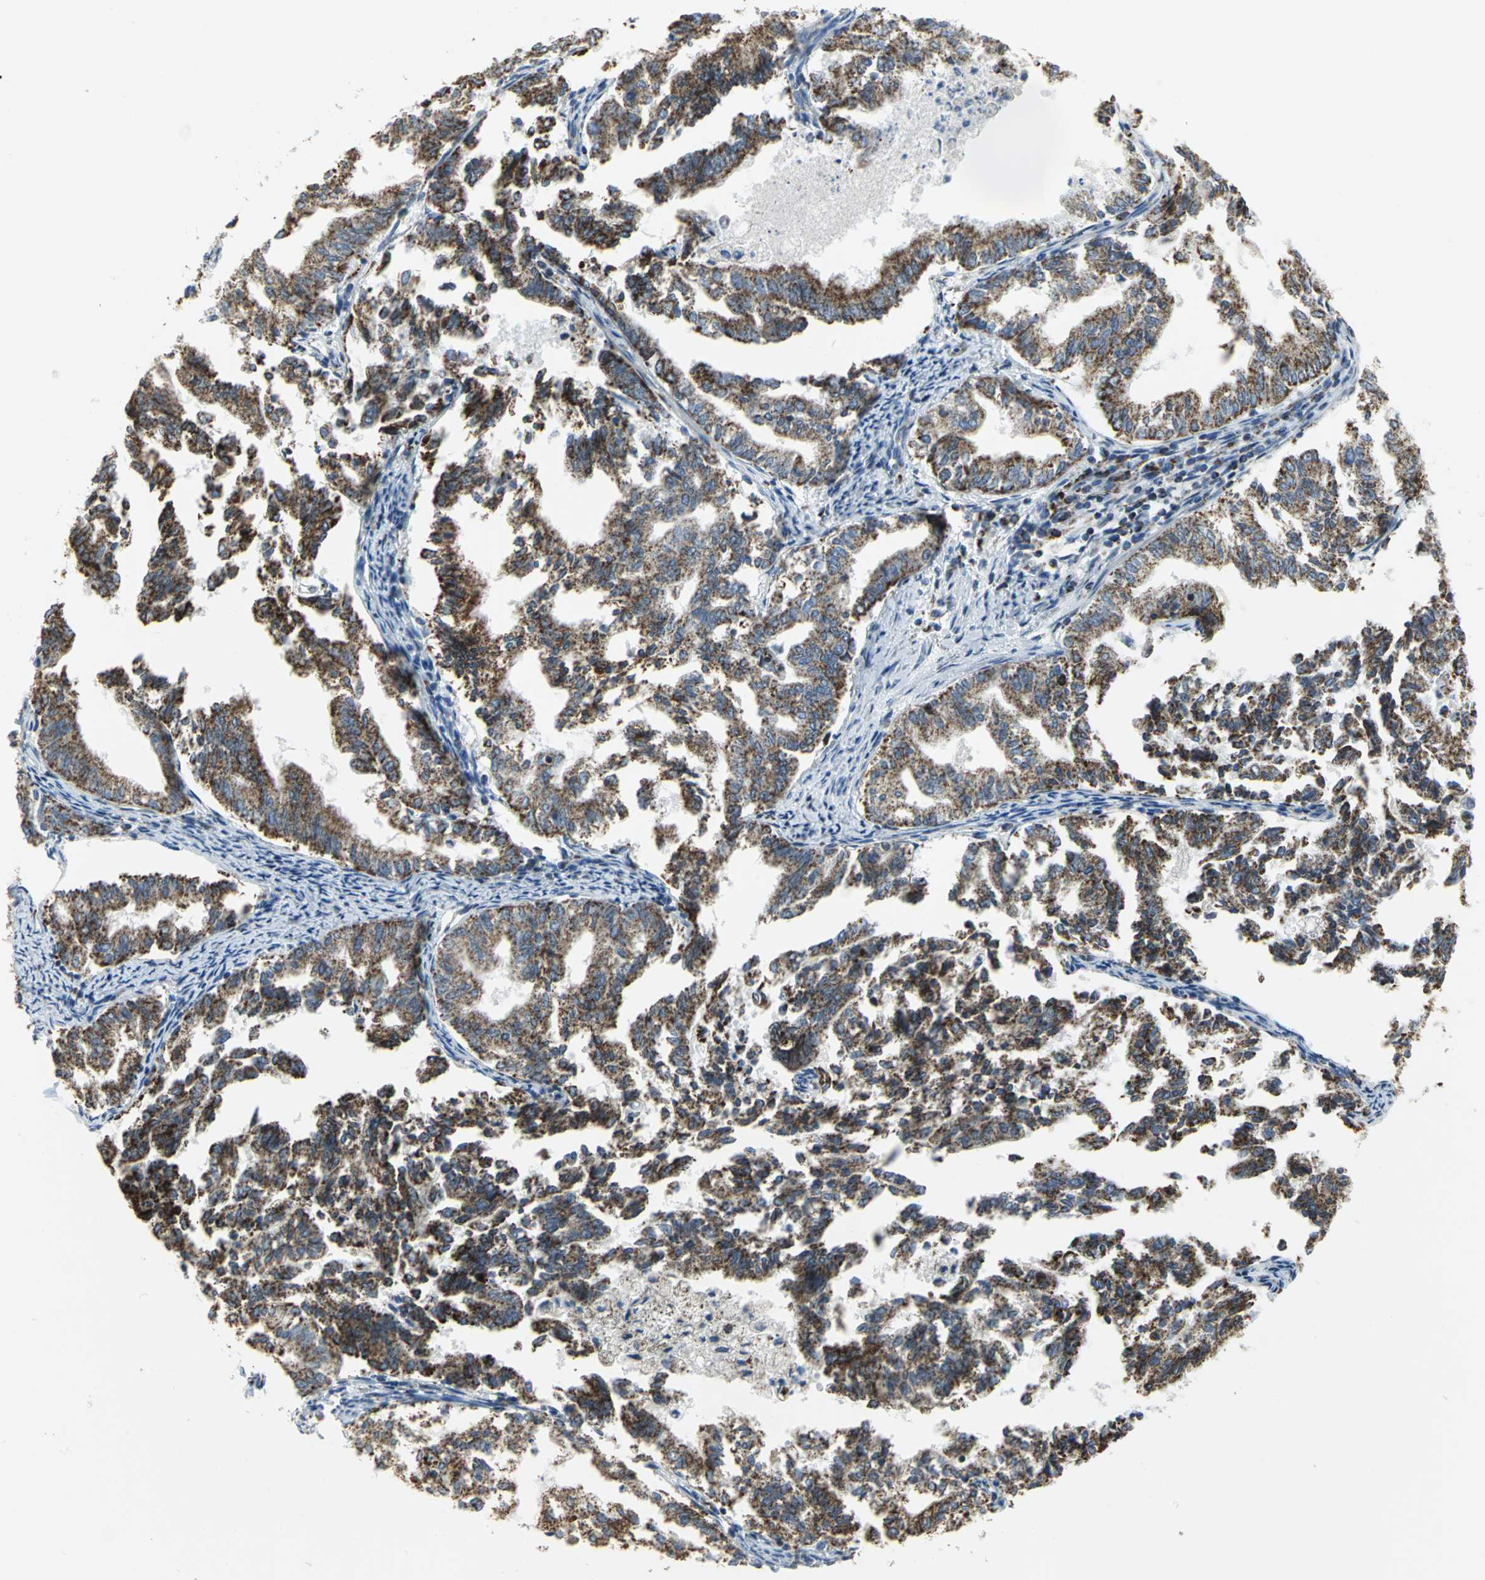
{"staining": {"intensity": "strong", "quantity": ">75%", "location": "cytoplasmic/membranous"}, "tissue": "endometrial cancer", "cell_type": "Tumor cells", "image_type": "cancer", "snomed": [{"axis": "morphology", "description": "Adenocarcinoma, NOS"}, {"axis": "topography", "description": "Endometrium"}], "caption": "Tumor cells demonstrate high levels of strong cytoplasmic/membranous positivity in approximately >75% of cells in adenocarcinoma (endometrial).", "gene": "NTRK1", "patient": {"sex": "female", "age": 79}}